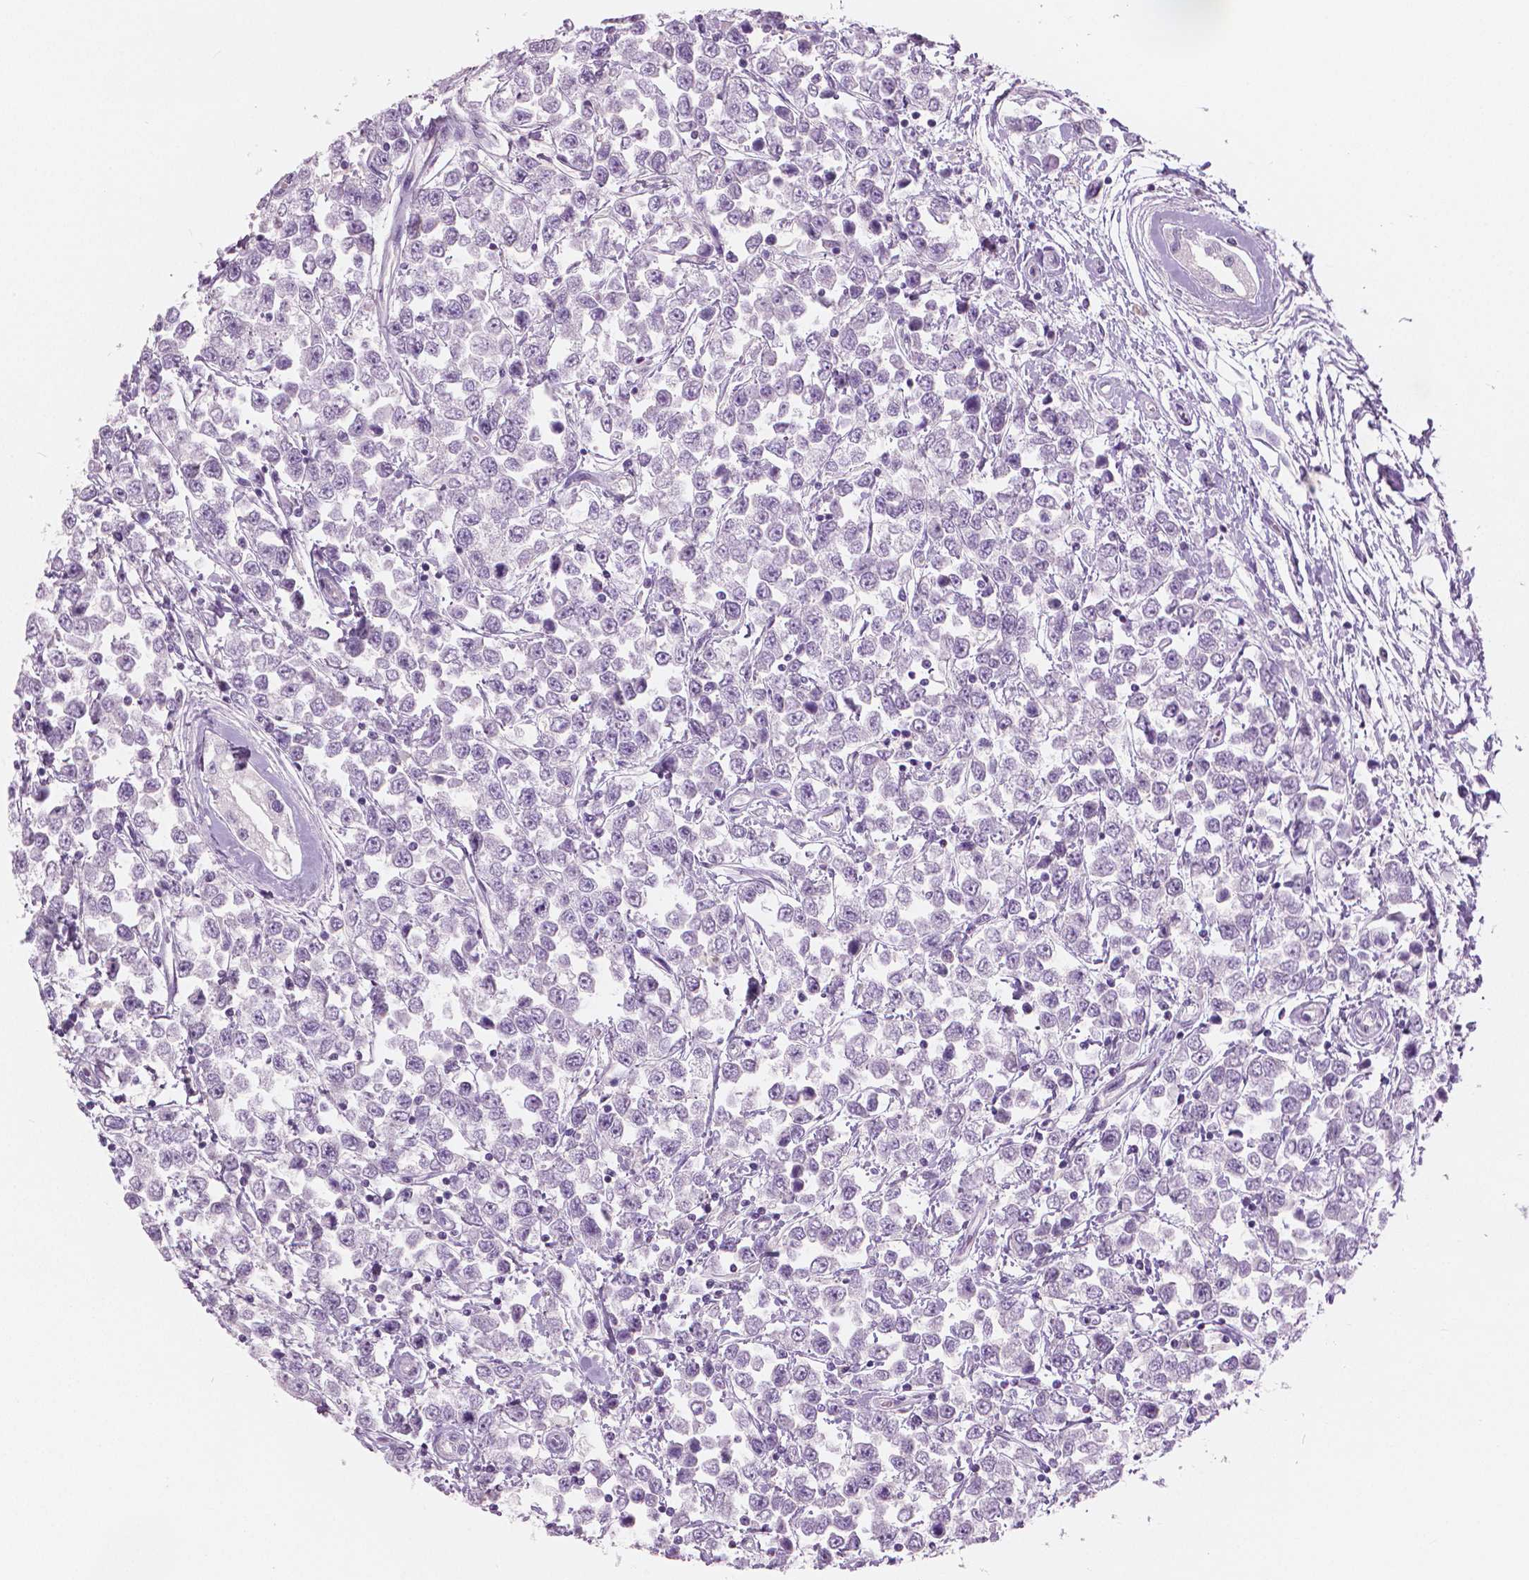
{"staining": {"intensity": "negative", "quantity": "none", "location": "none"}, "tissue": "testis cancer", "cell_type": "Tumor cells", "image_type": "cancer", "snomed": [{"axis": "morphology", "description": "Seminoma, NOS"}, {"axis": "topography", "description": "Testis"}], "caption": "The photomicrograph exhibits no staining of tumor cells in testis cancer.", "gene": "GALM", "patient": {"sex": "male", "age": 34}}